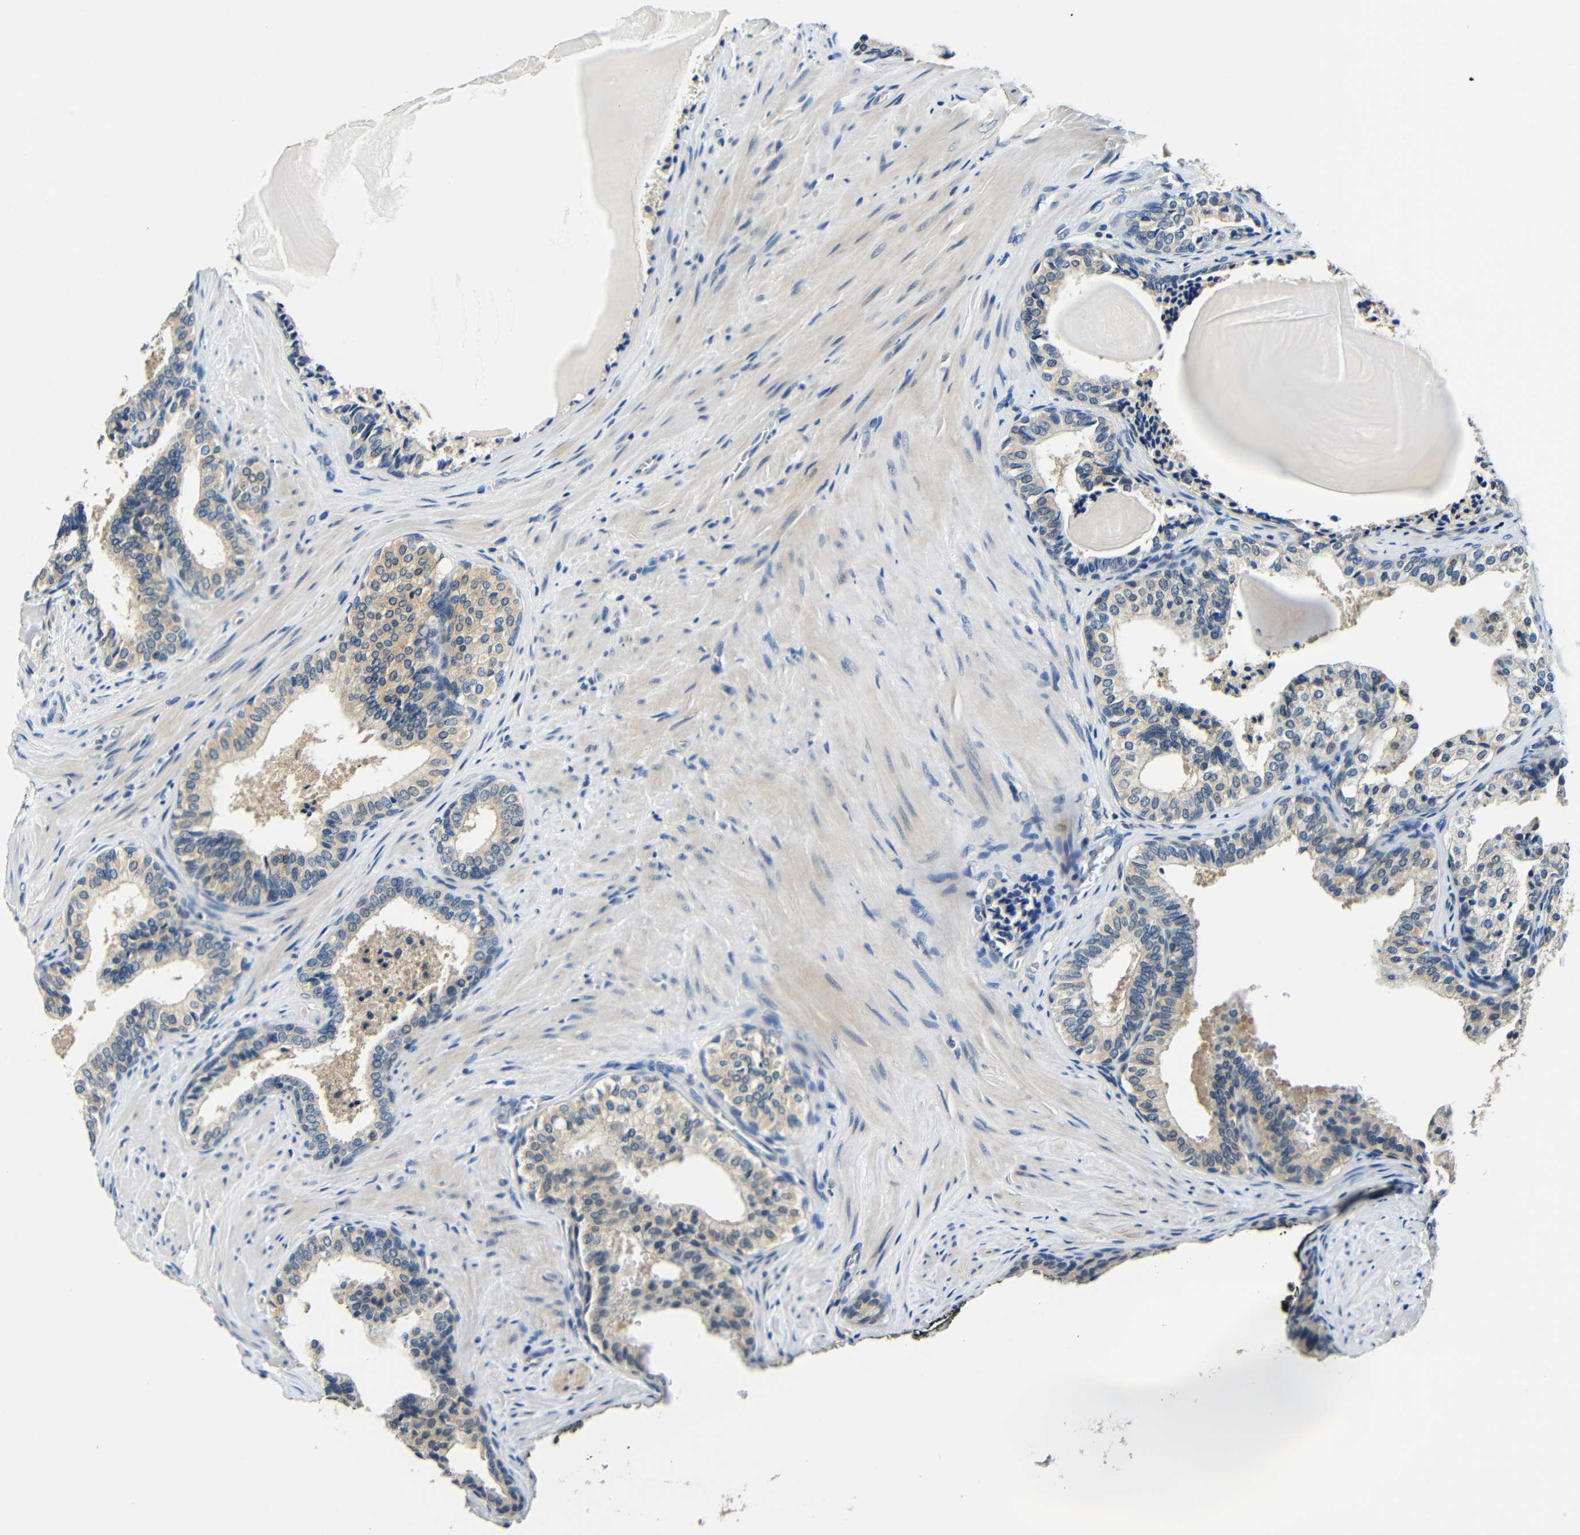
{"staining": {"intensity": "weak", "quantity": "25%-75%", "location": "cytoplasmic/membranous"}, "tissue": "prostate cancer", "cell_type": "Tumor cells", "image_type": "cancer", "snomed": [{"axis": "morphology", "description": "Adenocarcinoma, Low grade"}, {"axis": "topography", "description": "Prostate"}], "caption": "This is an image of IHC staining of prostate cancer, which shows weak positivity in the cytoplasmic/membranous of tumor cells.", "gene": "ADAP1", "patient": {"sex": "male", "age": 60}}